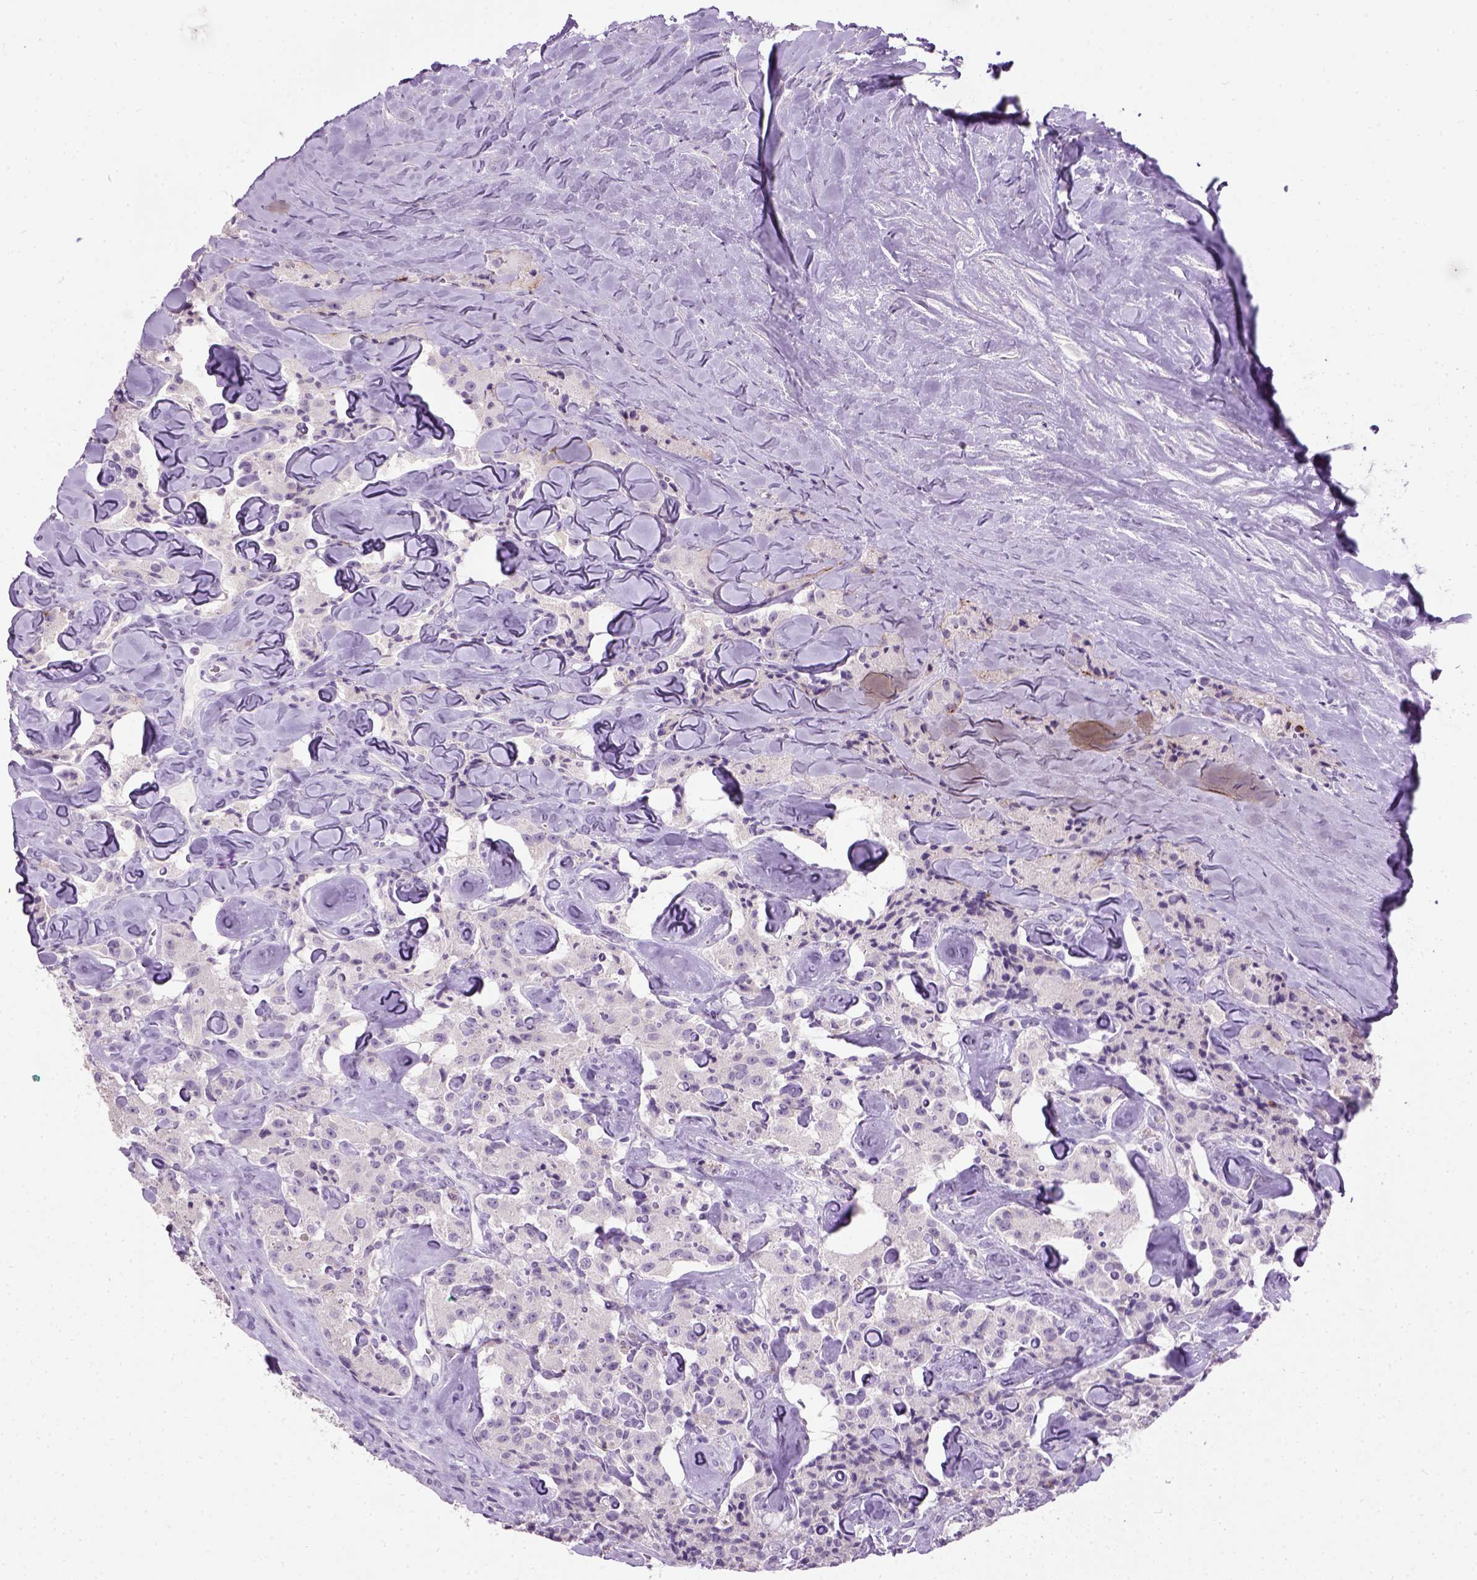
{"staining": {"intensity": "negative", "quantity": "none", "location": "none"}, "tissue": "carcinoid", "cell_type": "Tumor cells", "image_type": "cancer", "snomed": [{"axis": "morphology", "description": "Carcinoid, malignant, NOS"}, {"axis": "topography", "description": "Pancreas"}], "caption": "Immunohistochemistry of human carcinoid exhibits no positivity in tumor cells. (Immunohistochemistry, brightfield microscopy, high magnification).", "gene": "GABRB2", "patient": {"sex": "male", "age": 41}}